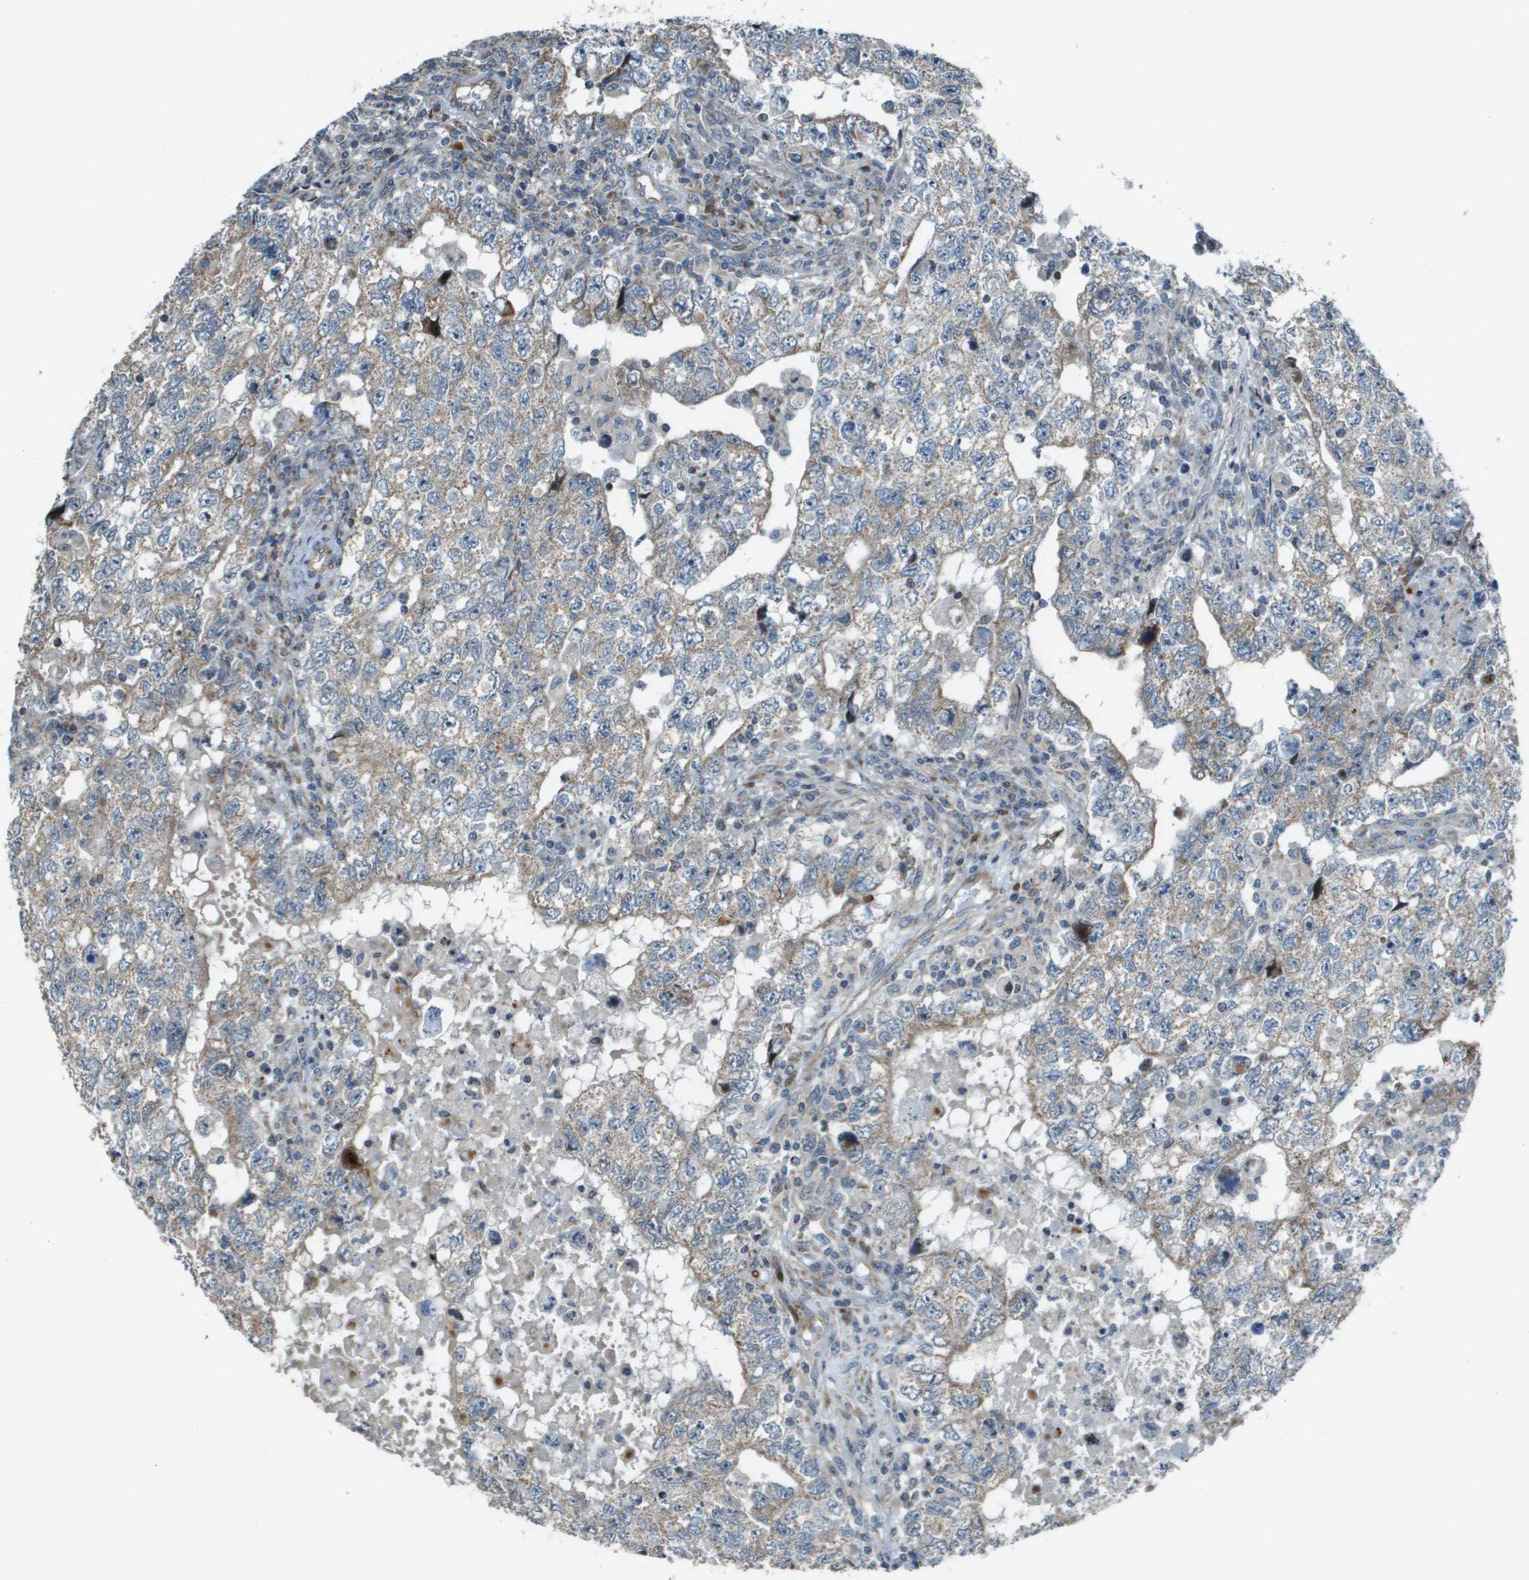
{"staining": {"intensity": "weak", "quantity": "<25%", "location": "cytoplasmic/membranous"}, "tissue": "testis cancer", "cell_type": "Tumor cells", "image_type": "cancer", "snomed": [{"axis": "morphology", "description": "Carcinoma, Embryonal, NOS"}, {"axis": "topography", "description": "Testis"}], "caption": "Immunohistochemistry photomicrograph of neoplastic tissue: human testis cancer (embryonal carcinoma) stained with DAB (3,3'-diaminobenzidine) exhibits no significant protein expression in tumor cells.", "gene": "MGAT3", "patient": {"sex": "male", "age": 36}}